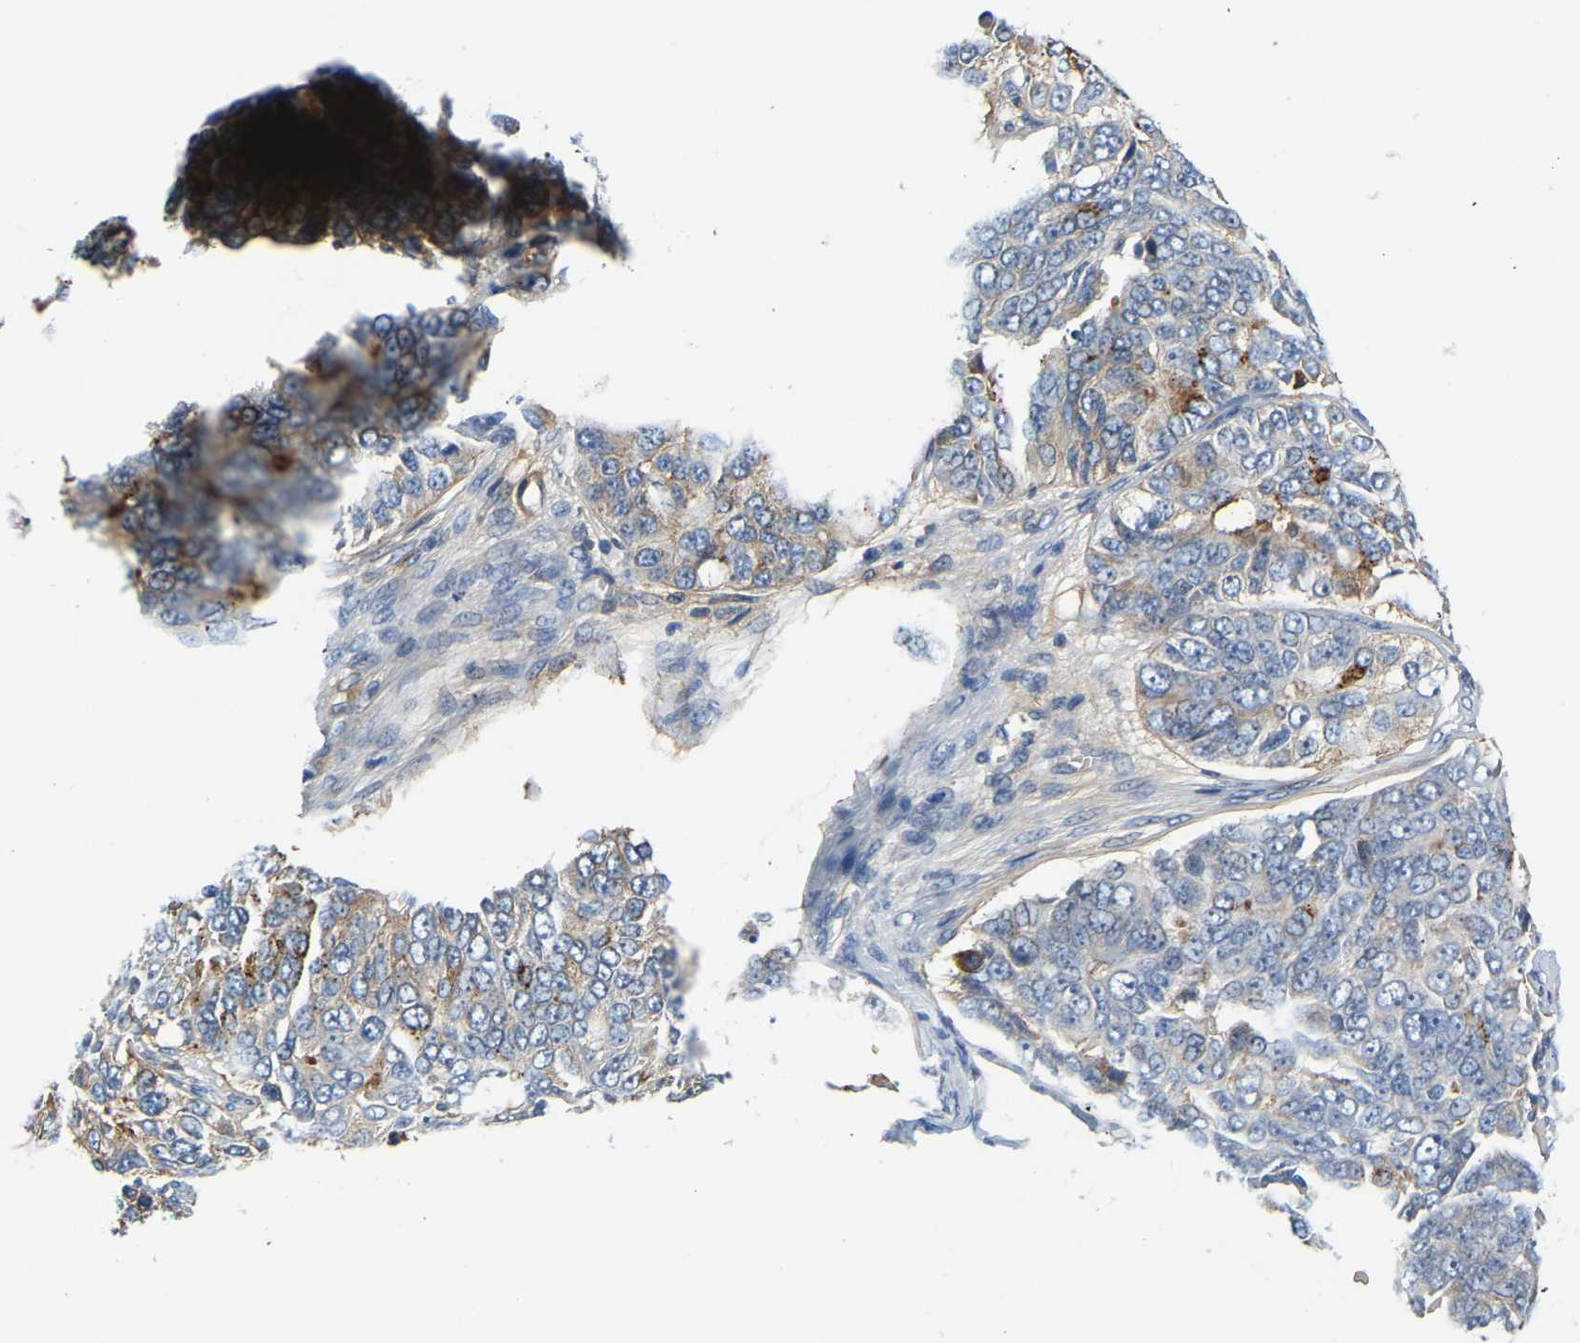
{"staining": {"intensity": "negative", "quantity": "none", "location": "none"}, "tissue": "ovarian cancer", "cell_type": "Tumor cells", "image_type": "cancer", "snomed": [{"axis": "morphology", "description": "Carcinoma, endometroid"}, {"axis": "topography", "description": "Ovary"}], "caption": "An image of ovarian cancer (endometroid carcinoma) stained for a protein exhibits no brown staining in tumor cells.", "gene": "LIAS", "patient": {"sex": "female", "age": 51}}